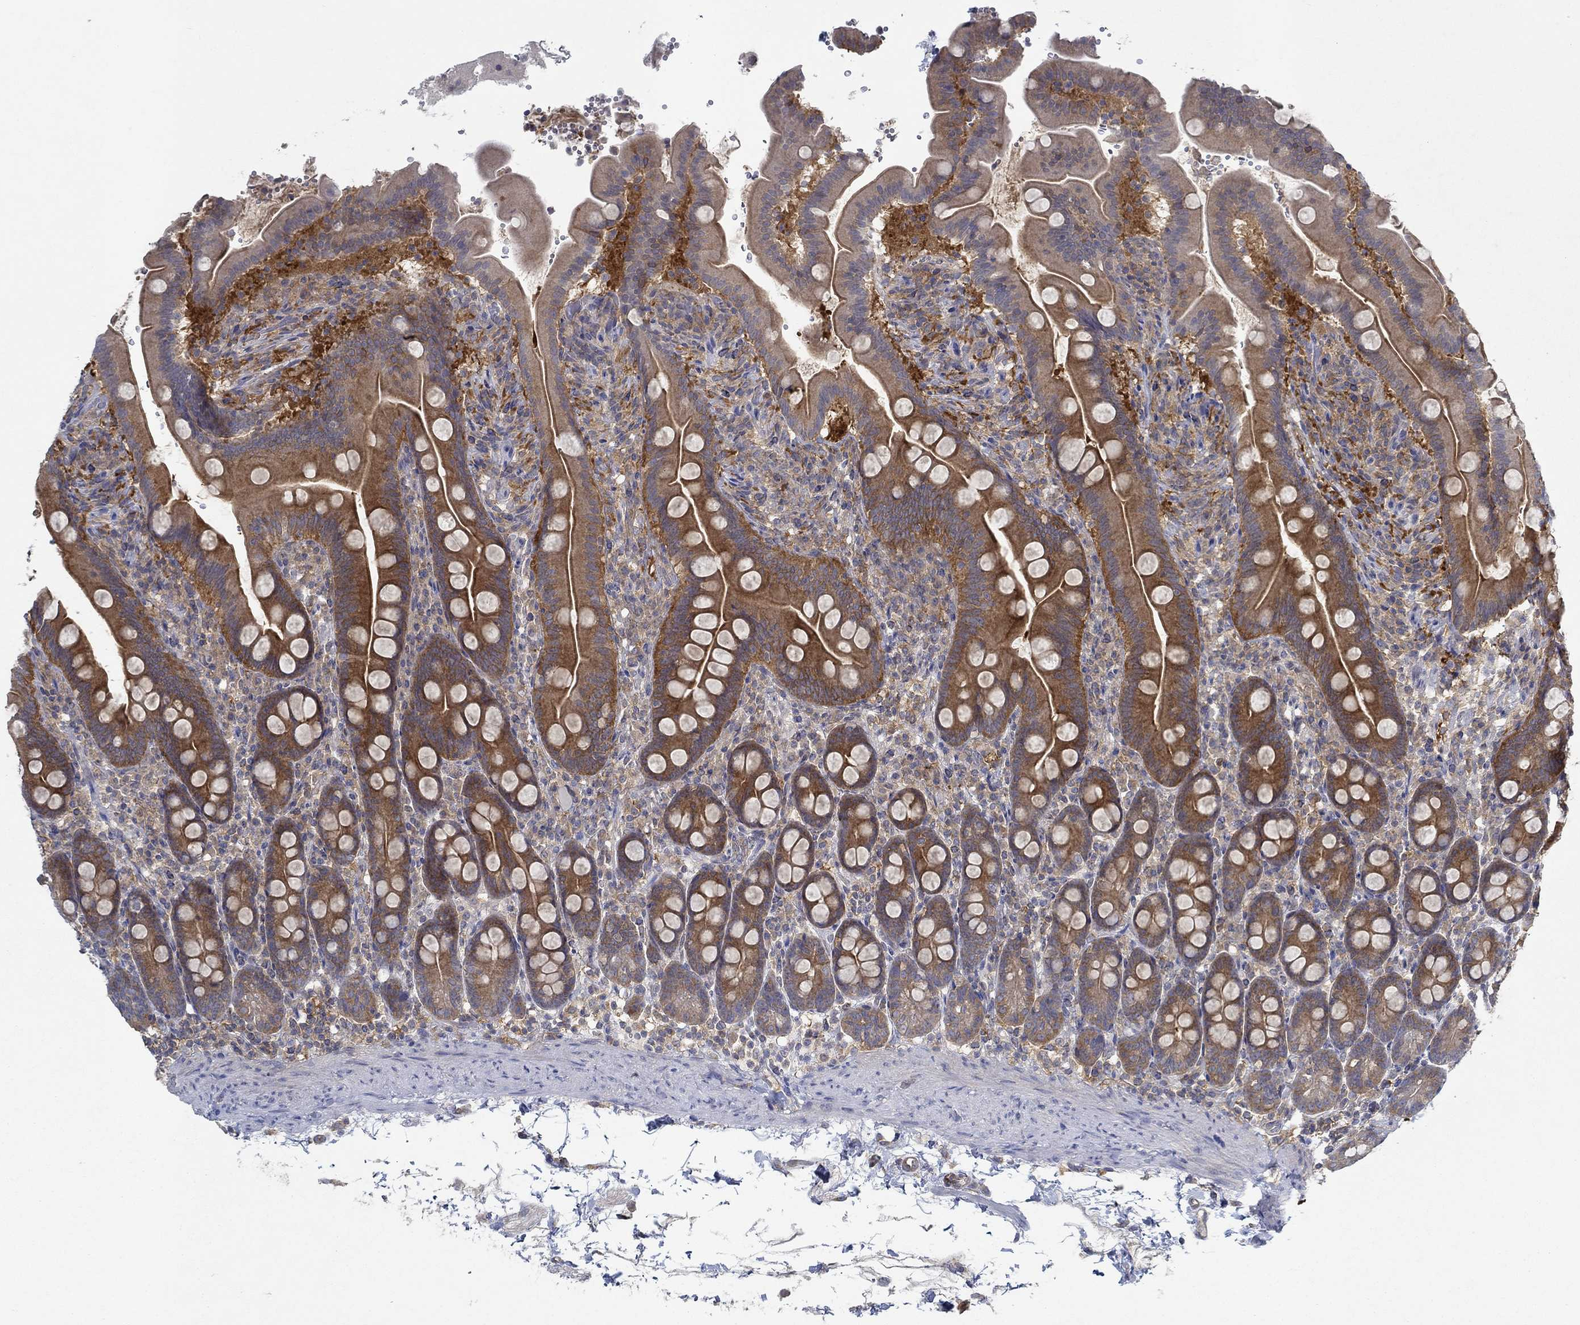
{"staining": {"intensity": "moderate", "quantity": ">75%", "location": "cytoplasmic/membranous"}, "tissue": "small intestine", "cell_type": "Glandular cells", "image_type": "normal", "snomed": [{"axis": "morphology", "description": "Normal tissue, NOS"}, {"axis": "topography", "description": "Small intestine"}], "caption": "DAB (3,3'-diaminobenzidine) immunohistochemical staining of benign small intestine exhibits moderate cytoplasmic/membranous protein expression in approximately >75% of glandular cells.", "gene": "MTHFR", "patient": {"sex": "female", "age": 44}}